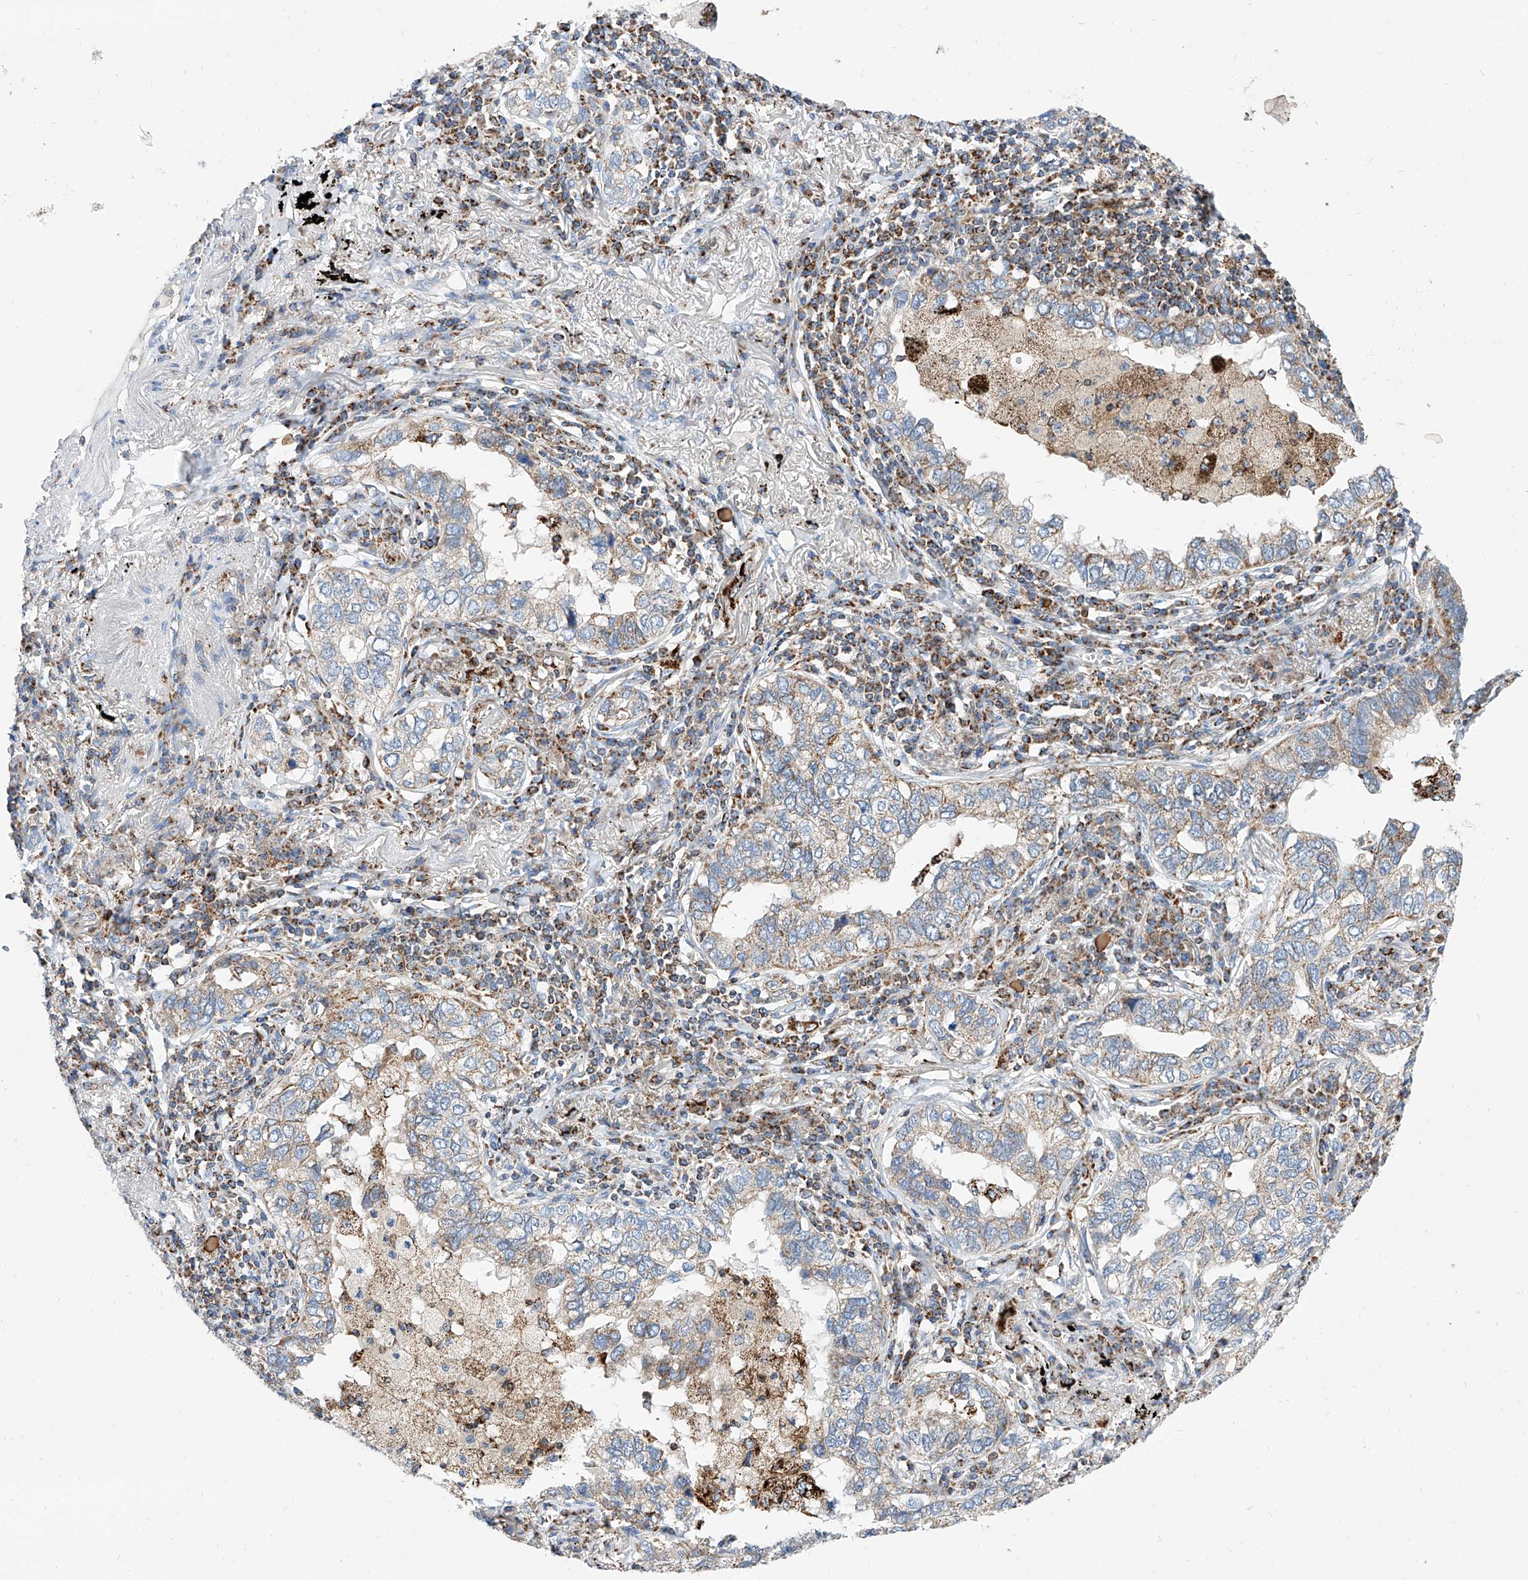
{"staining": {"intensity": "weak", "quantity": ">75%", "location": "cytoplasmic/membranous"}, "tissue": "lung cancer", "cell_type": "Tumor cells", "image_type": "cancer", "snomed": [{"axis": "morphology", "description": "Adenocarcinoma, NOS"}, {"axis": "topography", "description": "Lung"}], "caption": "Brown immunohistochemical staining in human lung cancer displays weak cytoplasmic/membranous expression in about >75% of tumor cells.", "gene": "CPNE5", "patient": {"sex": "male", "age": 65}}